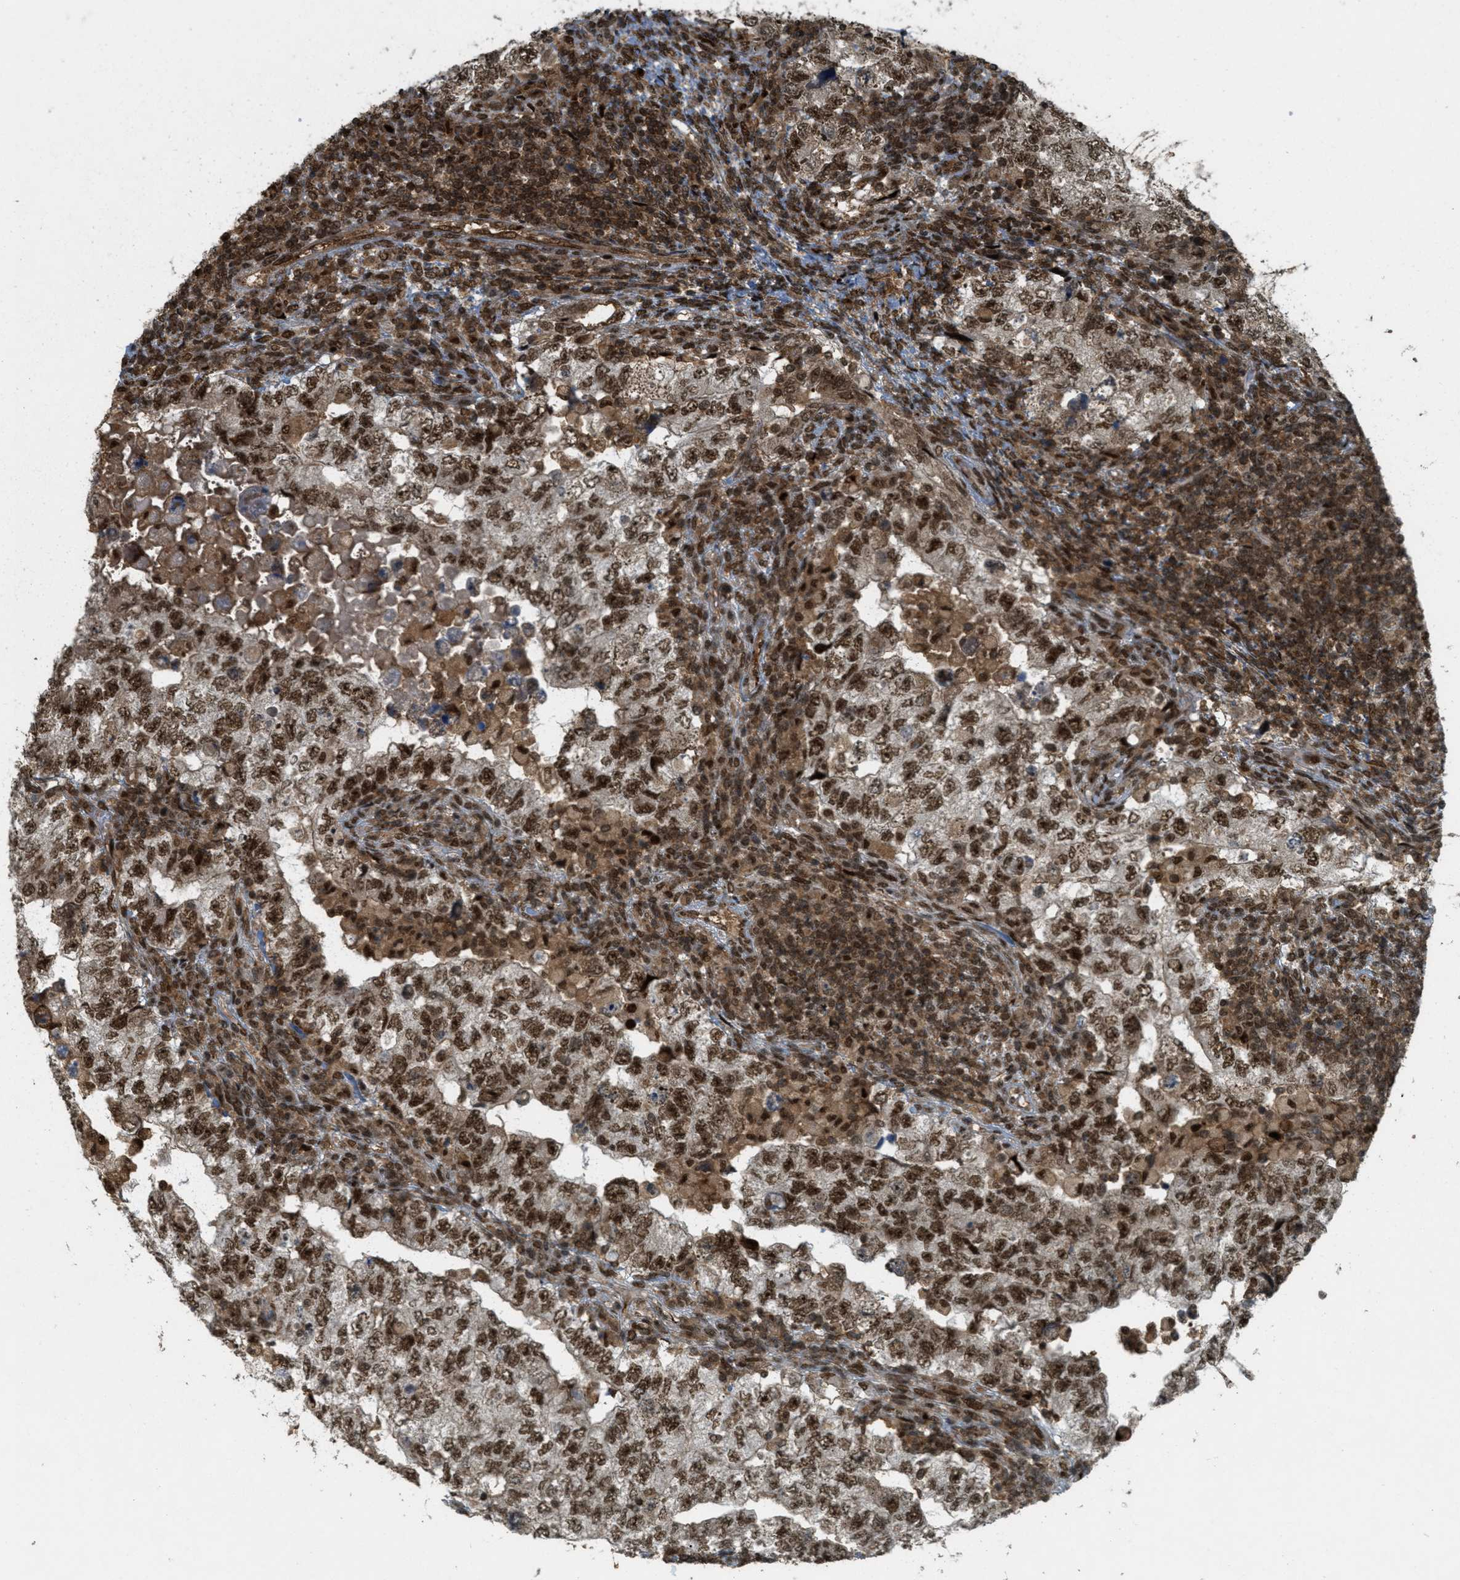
{"staining": {"intensity": "strong", "quantity": ">75%", "location": "cytoplasmic/membranous,nuclear"}, "tissue": "testis cancer", "cell_type": "Tumor cells", "image_type": "cancer", "snomed": [{"axis": "morphology", "description": "Carcinoma, Embryonal, NOS"}, {"axis": "topography", "description": "Testis"}], "caption": "Protein expression analysis of human embryonal carcinoma (testis) reveals strong cytoplasmic/membranous and nuclear positivity in about >75% of tumor cells.", "gene": "TLK1", "patient": {"sex": "male", "age": 36}}